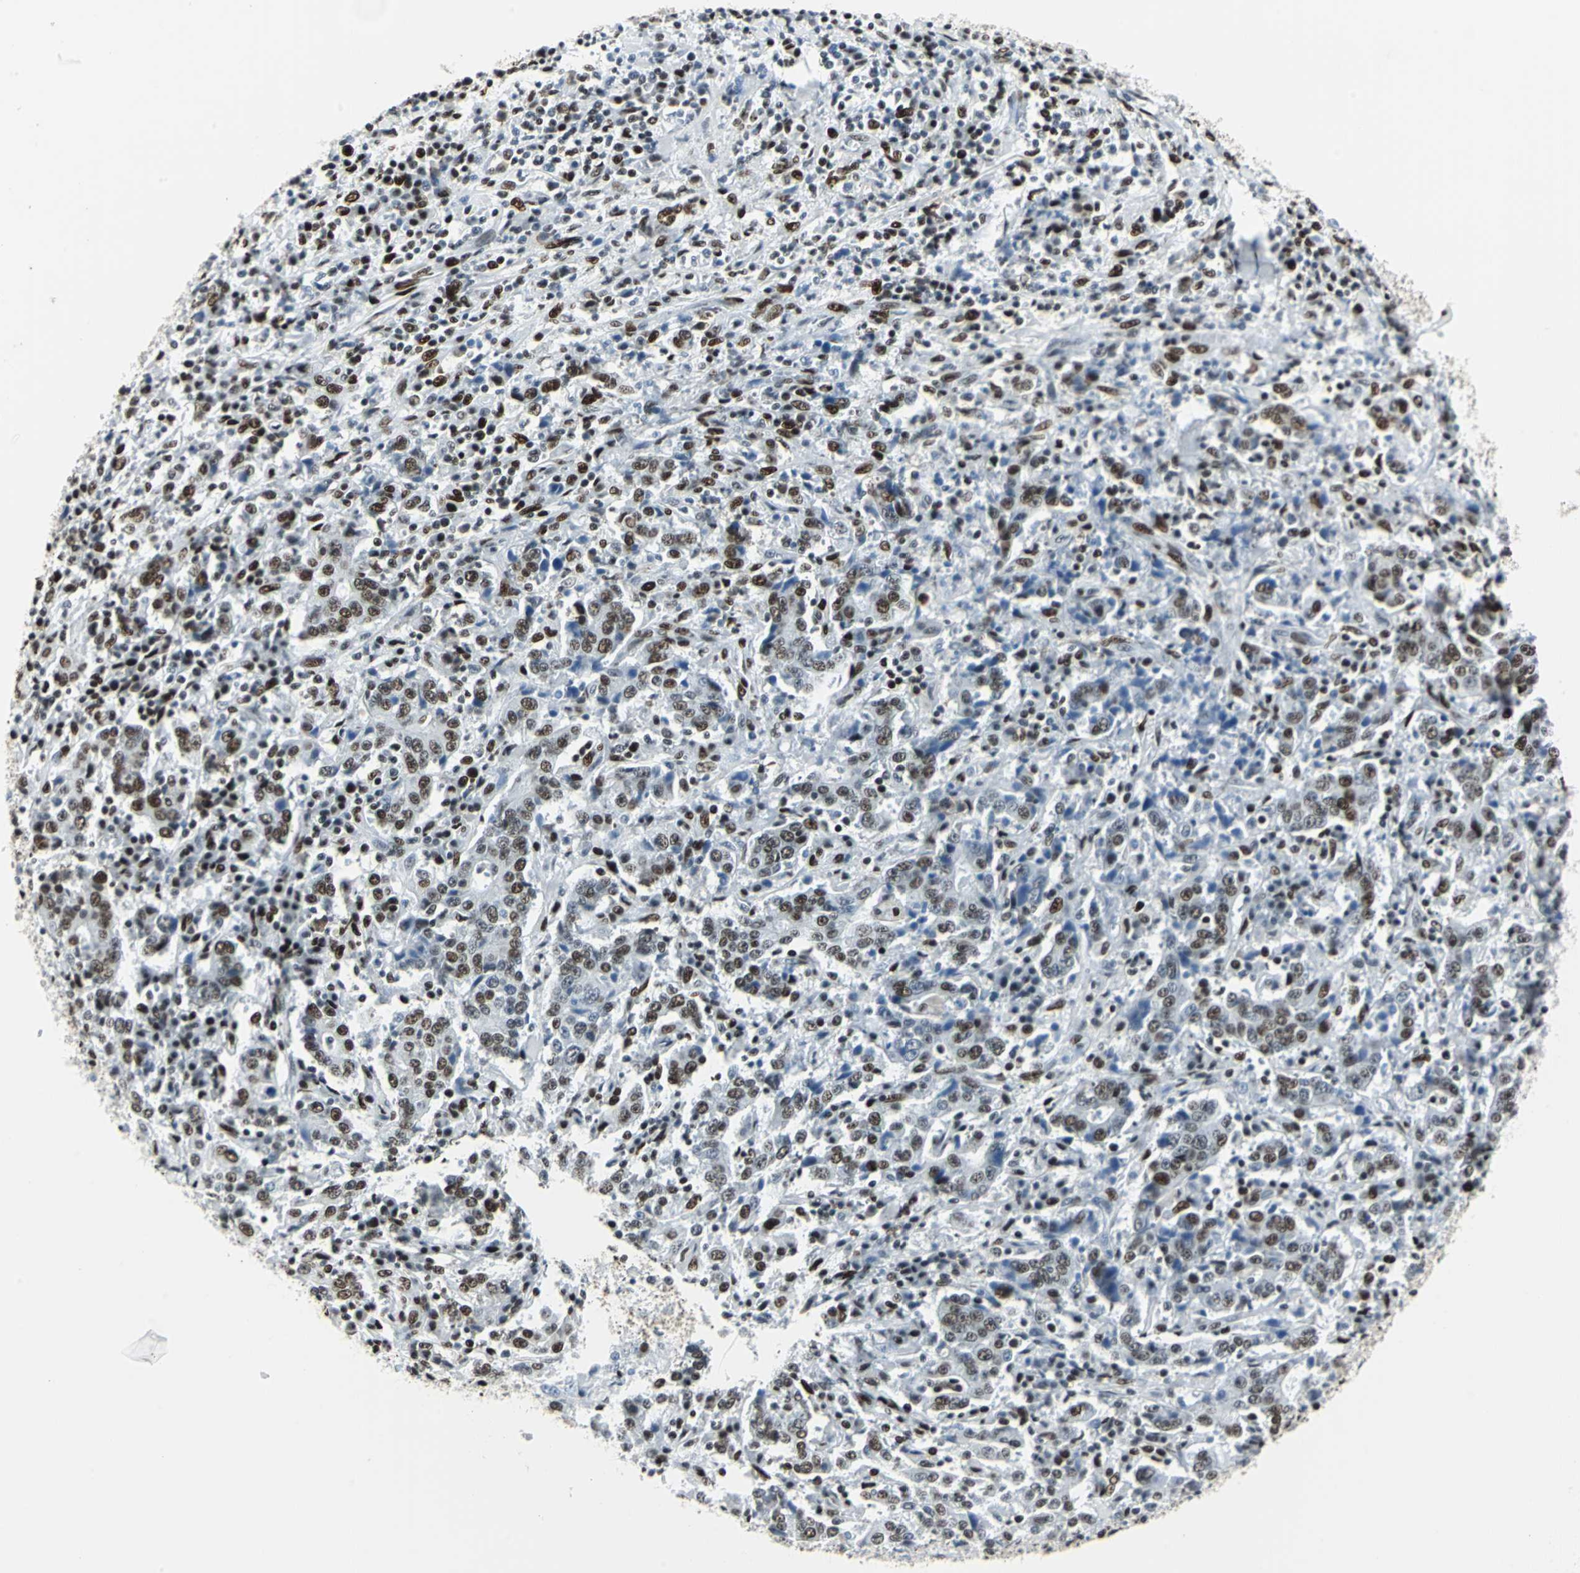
{"staining": {"intensity": "strong", "quantity": ">75%", "location": "nuclear"}, "tissue": "stomach cancer", "cell_type": "Tumor cells", "image_type": "cancer", "snomed": [{"axis": "morphology", "description": "Normal tissue, NOS"}, {"axis": "morphology", "description": "Adenocarcinoma, NOS"}, {"axis": "topography", "description": "Stomach, upper"}, {"axis": "topography", "description": "Stomach"}], "caption": "Tumor cells reveal high levels of strong nuclear expression in about >75% of cells in adenocarcinoma (stomach).", "gene": "HDAC2", "patient": {"sex": "male", "age": 59}}